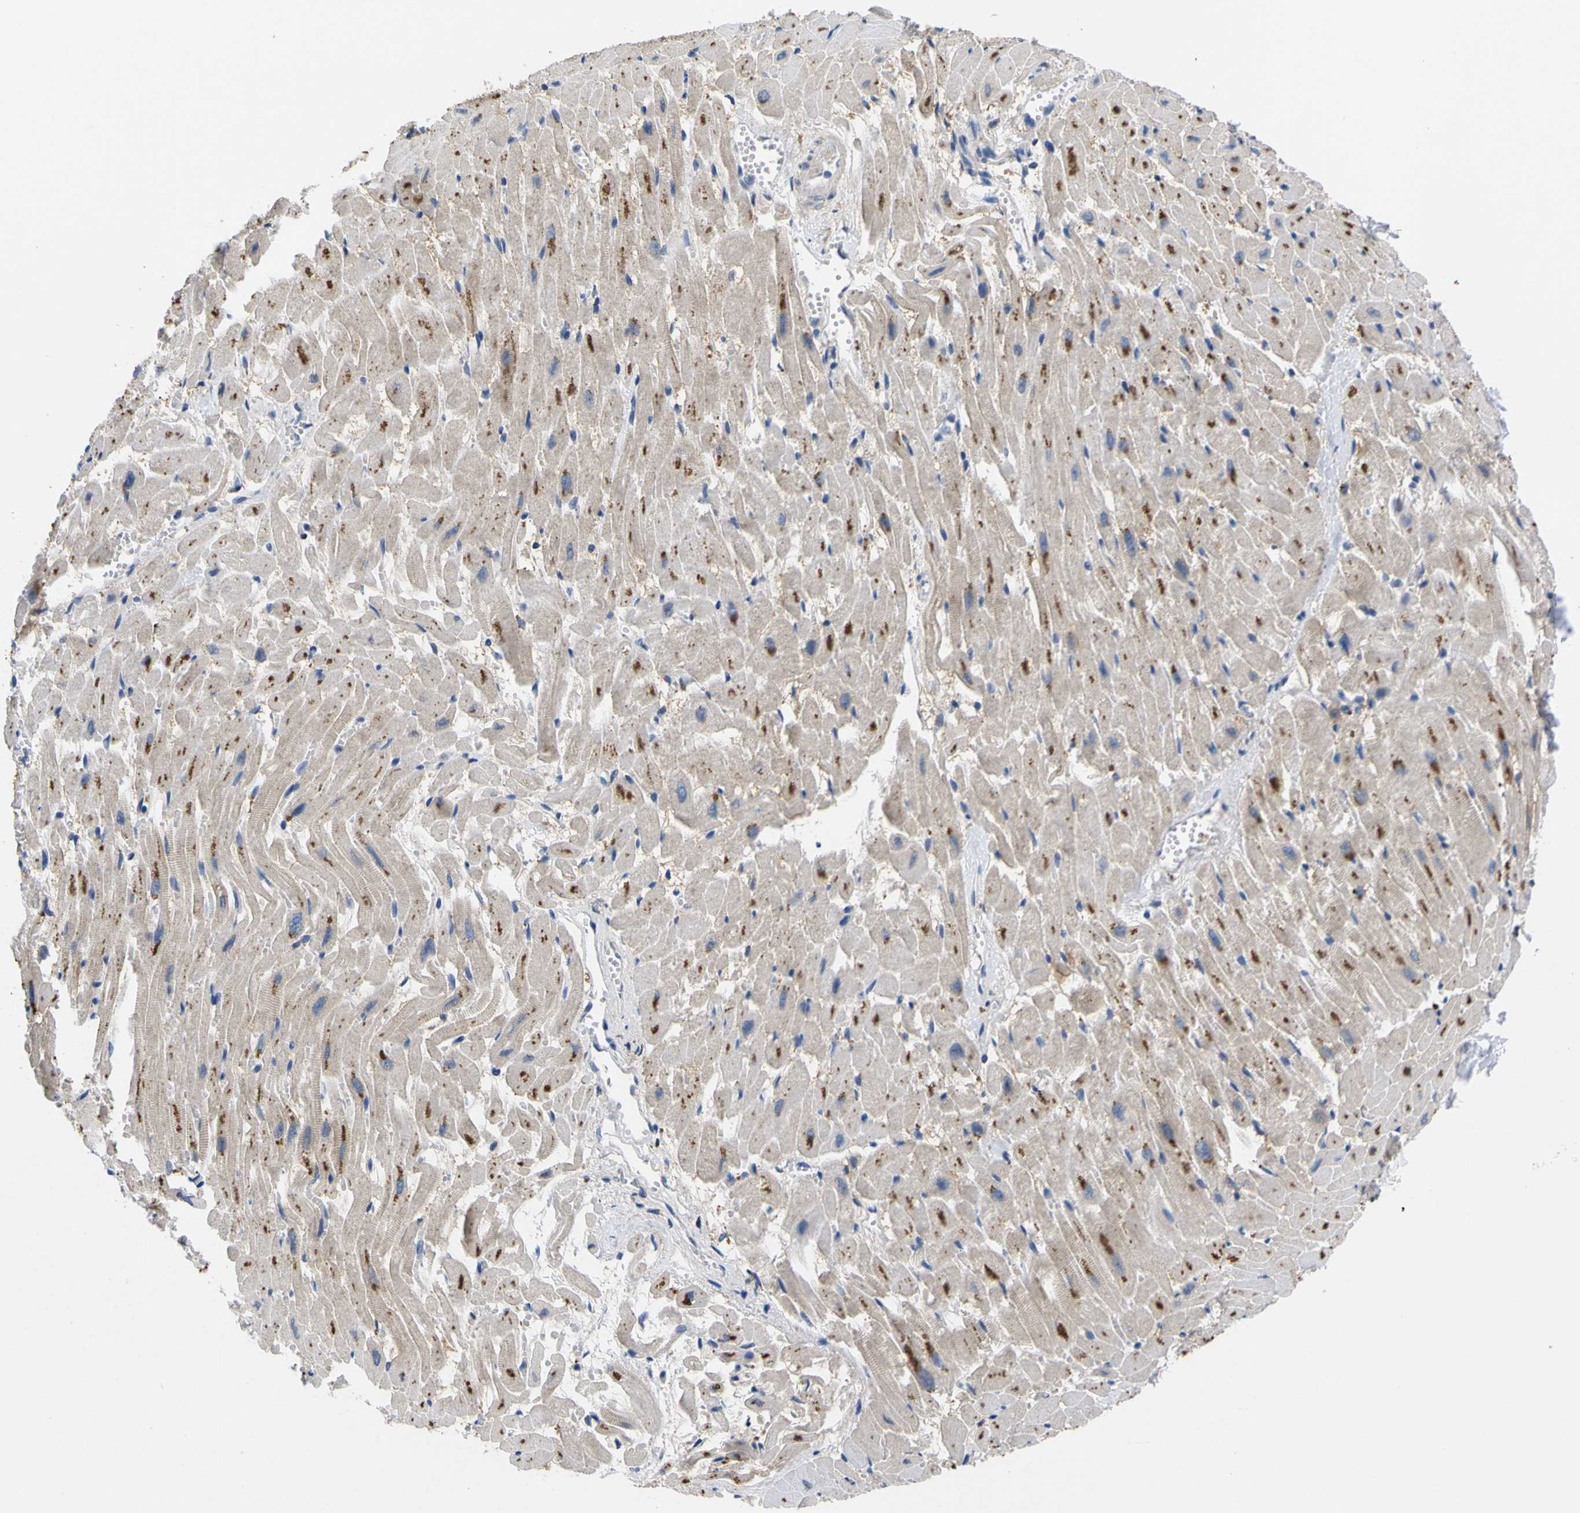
{"staining": {"intensity": "moderate", "quantity": ">75%", "location": "cytoplasmic/membranous"}, "tissue": "heart muscle", "cell_type": "Cardiomyocytes", "image_type": "normal", "snomed": [{"axis": "morphology", "description": "Normal tissue, NOS"}, {"axis": "topography", "description": "Heart"}], "caption": "Protein positivity by immunohistochemistry shows moderate cytoplasmic/membranous expression in about >75% of cardiomyocytes in unremarkable heart muscle.", "gene": "PEBP1", "patient": {"sex": "female", "age": 19}}